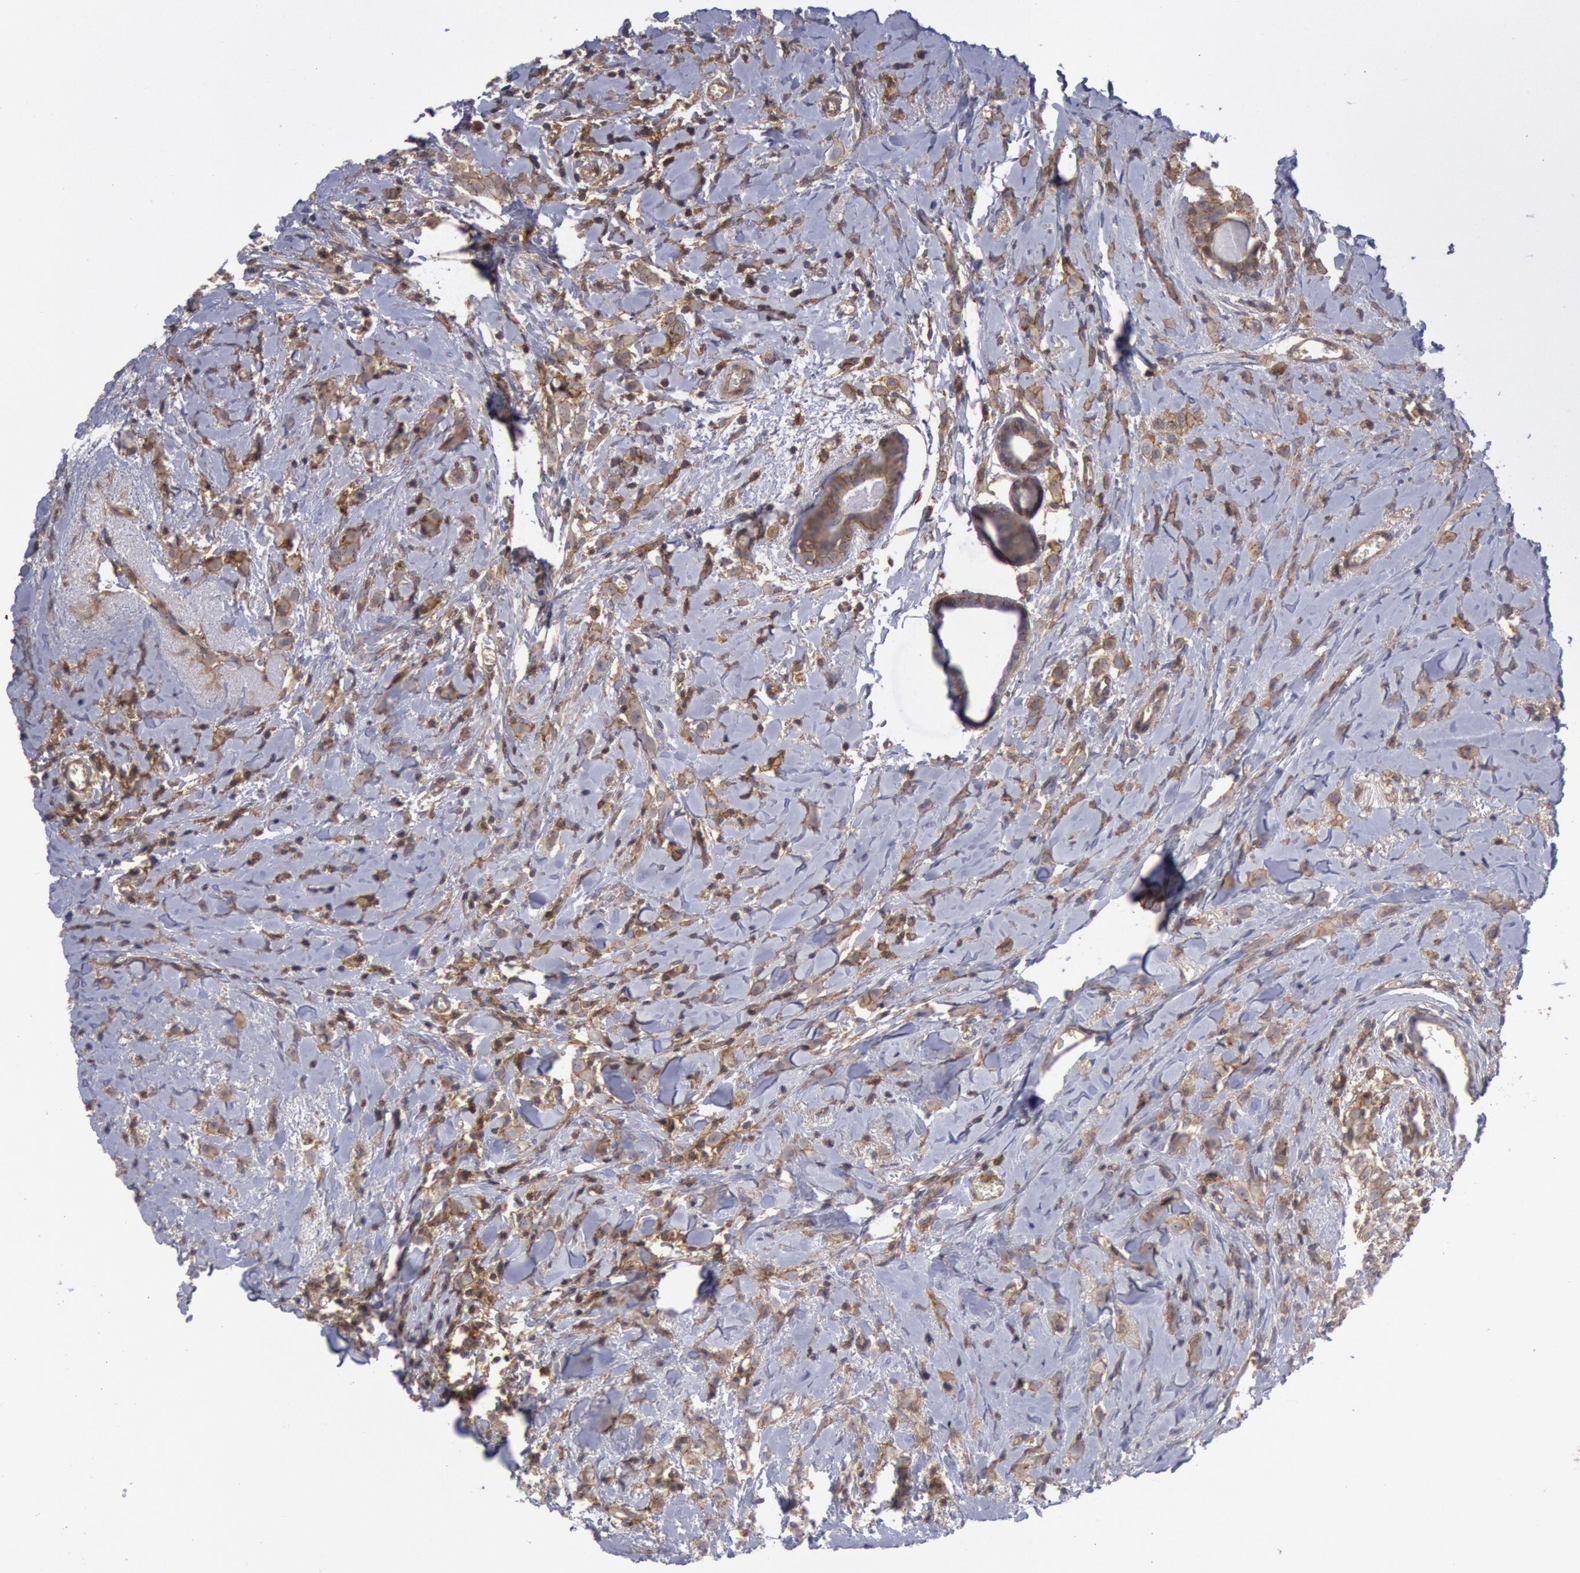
{"staining": {"intensity": "weak", "quantity": "25%-75%", "location": "cytoplasmic/membranous"}, "tissue": "breast cancer", "cell_type": "Tumor cells", "image_type": "cancer", "snomed": [{"axis": "morphology", "description": "Lobular carcinoma"}, {"axis": "topography", "description": "Breast"}], "caption": "Protein expression analysis of human lobular carcinoma (breast) reveals weak cytoplasmic/membranous positivity in approximately 25%-75% of tumor cells.", "gene": "STX4", "patient": {"sex": "female", "age": 57}}